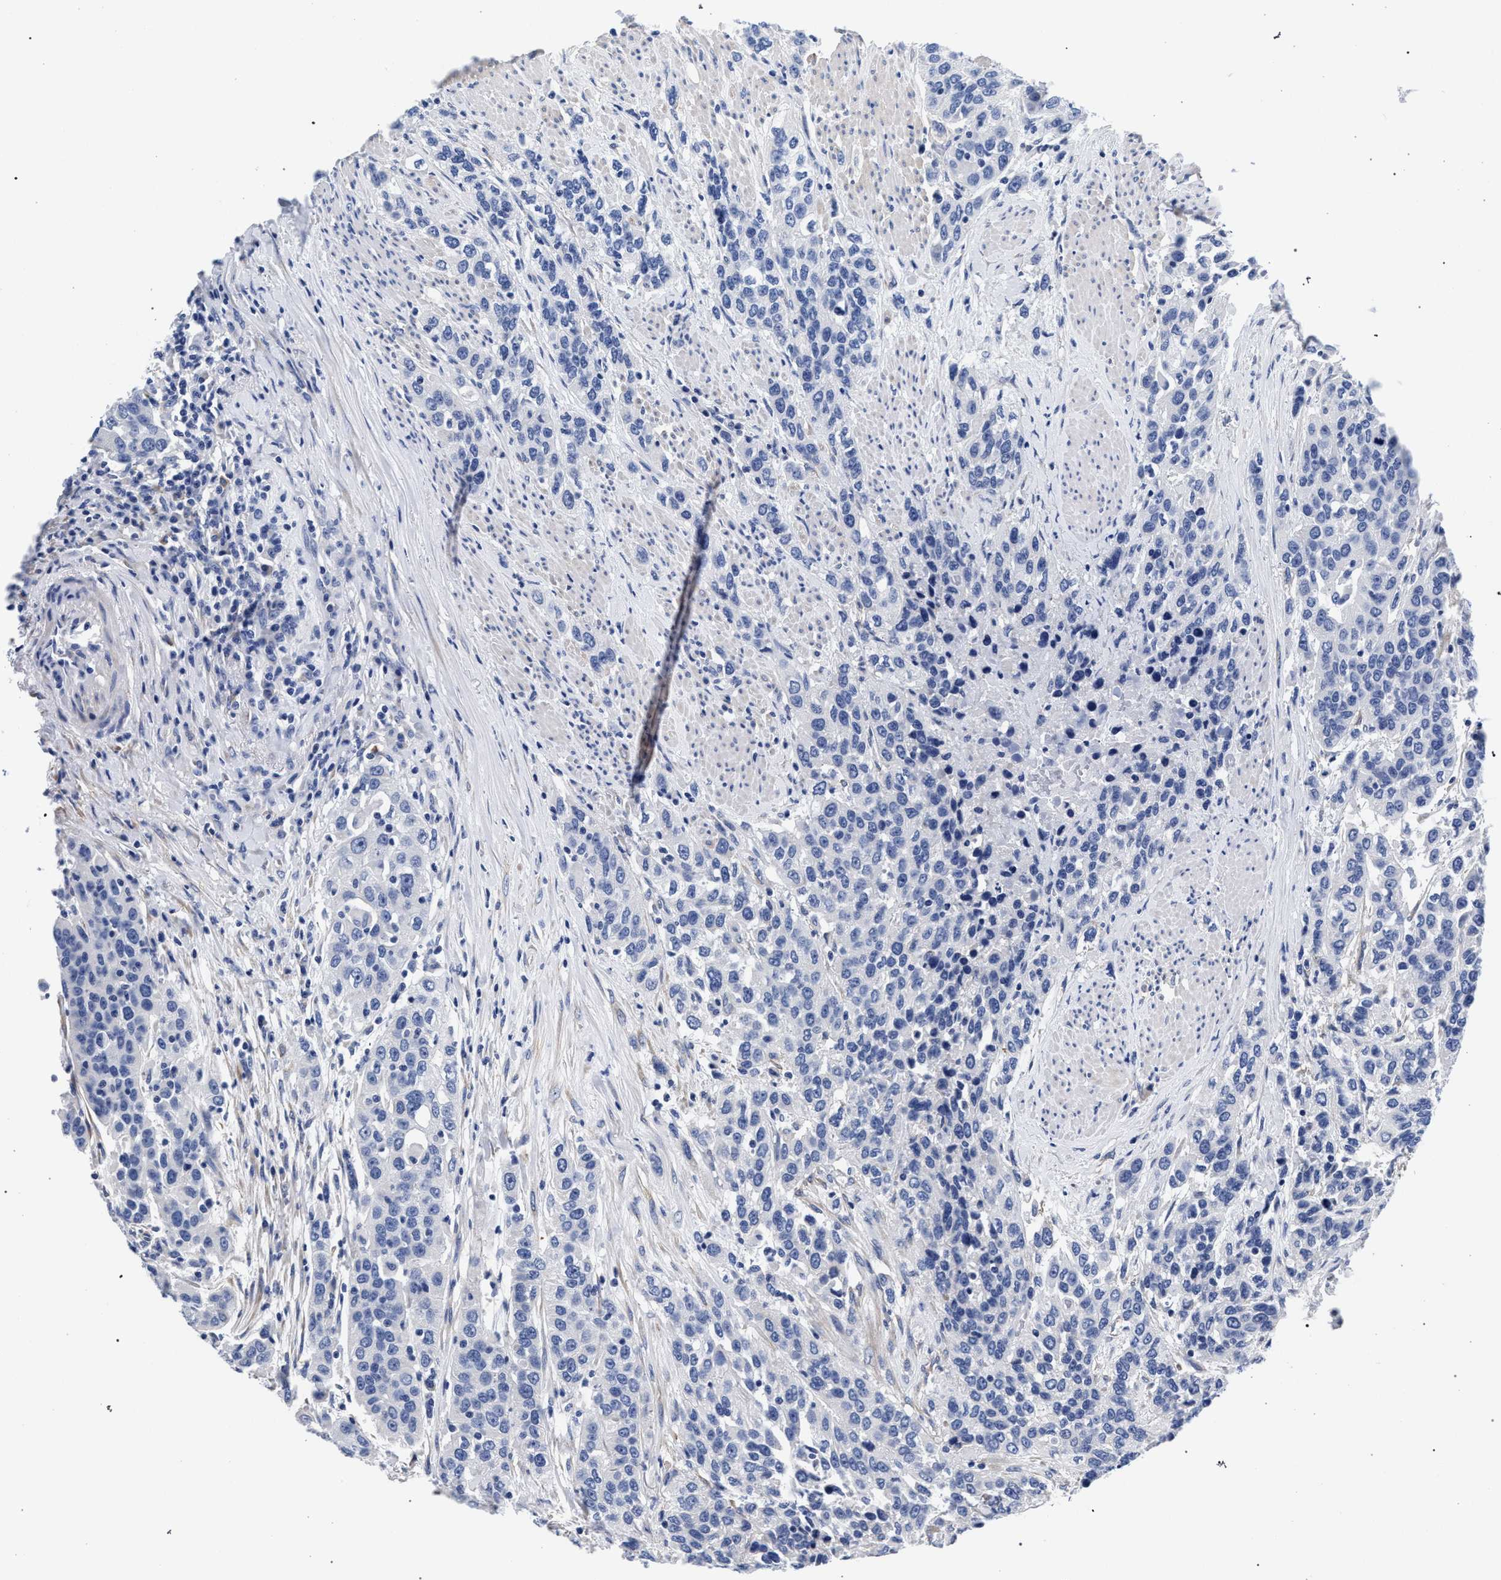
{"staining": {"intensity": "negative", "quantity": "none", "location": "none"}, "tissue": "urothelial cancer", "cell_type": "Tumor cells", "image_type": "cancer", "snomed": [{"axis": "morphology", "description": "Urothelial carcinoma, High grade"}, {"axis": "topography", "description": "Urinary bladder"}], "caption": "Tumor cells are negative for protein expression in human urothelial cancer.", "gene": "AKAP4", "patient": {"sex": "female", "age": 80}}